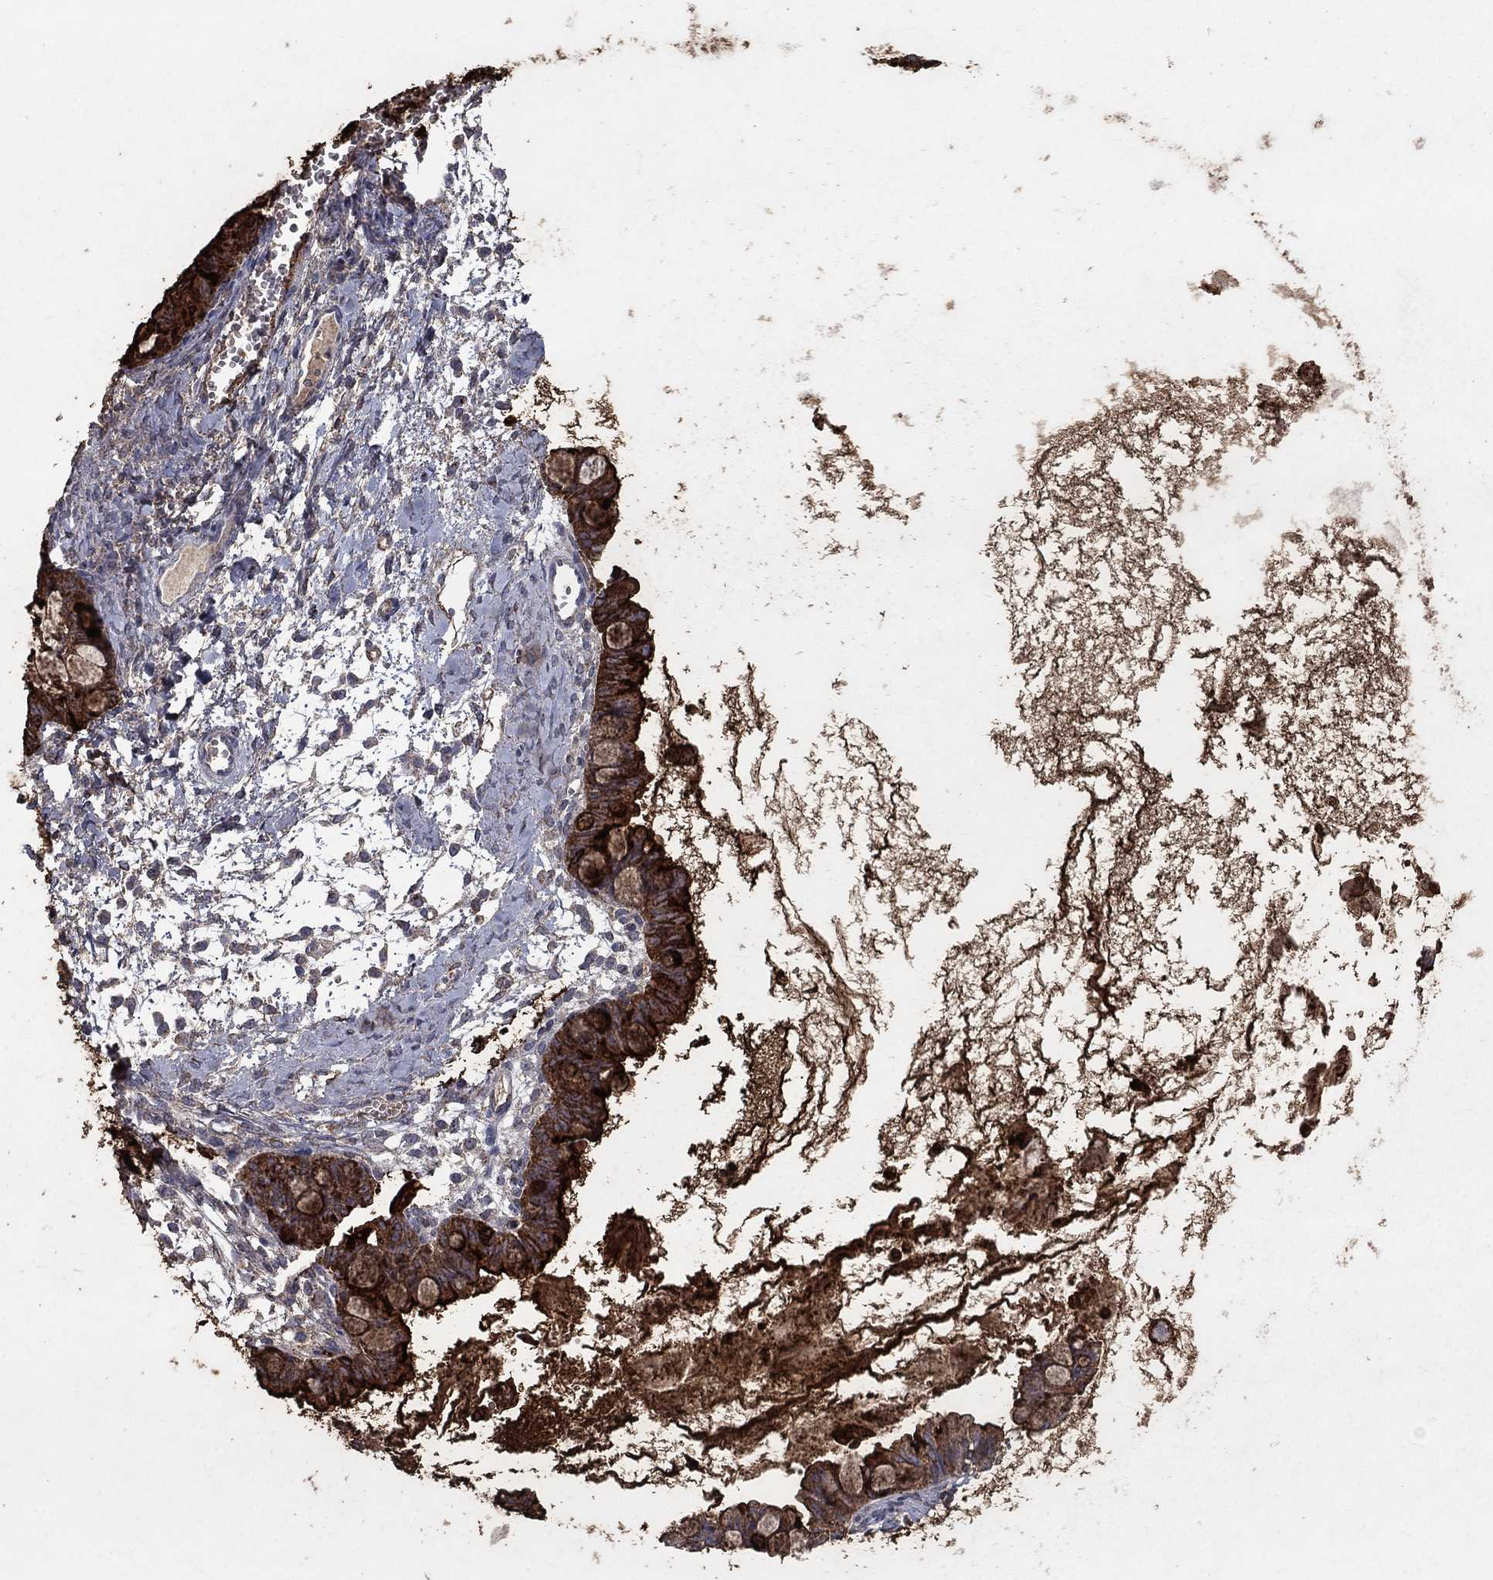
{"staining": {"intensity": "strong", "quantity": "25%-75%", "location": "cytoplasmic/membranous"}, "tissue": "ovarian cancer", "cell_type": "Tumor cells", "image_type": "cancer", "snomed": [{"axis": "morphology", "description": "Cystadenocarcinoma, mucinous, NOS"}, {"axis": "topography", "description": "Ovary"}], "caption": "Immunohistochemical staining of ovarian cancer reveals high levels of strong cytoplasmic/membranous staining in about 25%-75% of tumor cells. The protein is shown in brown color, while the nuclei are stained blue.", "gene": "CD24", "patient": {"sex": "female", "age": 63}}